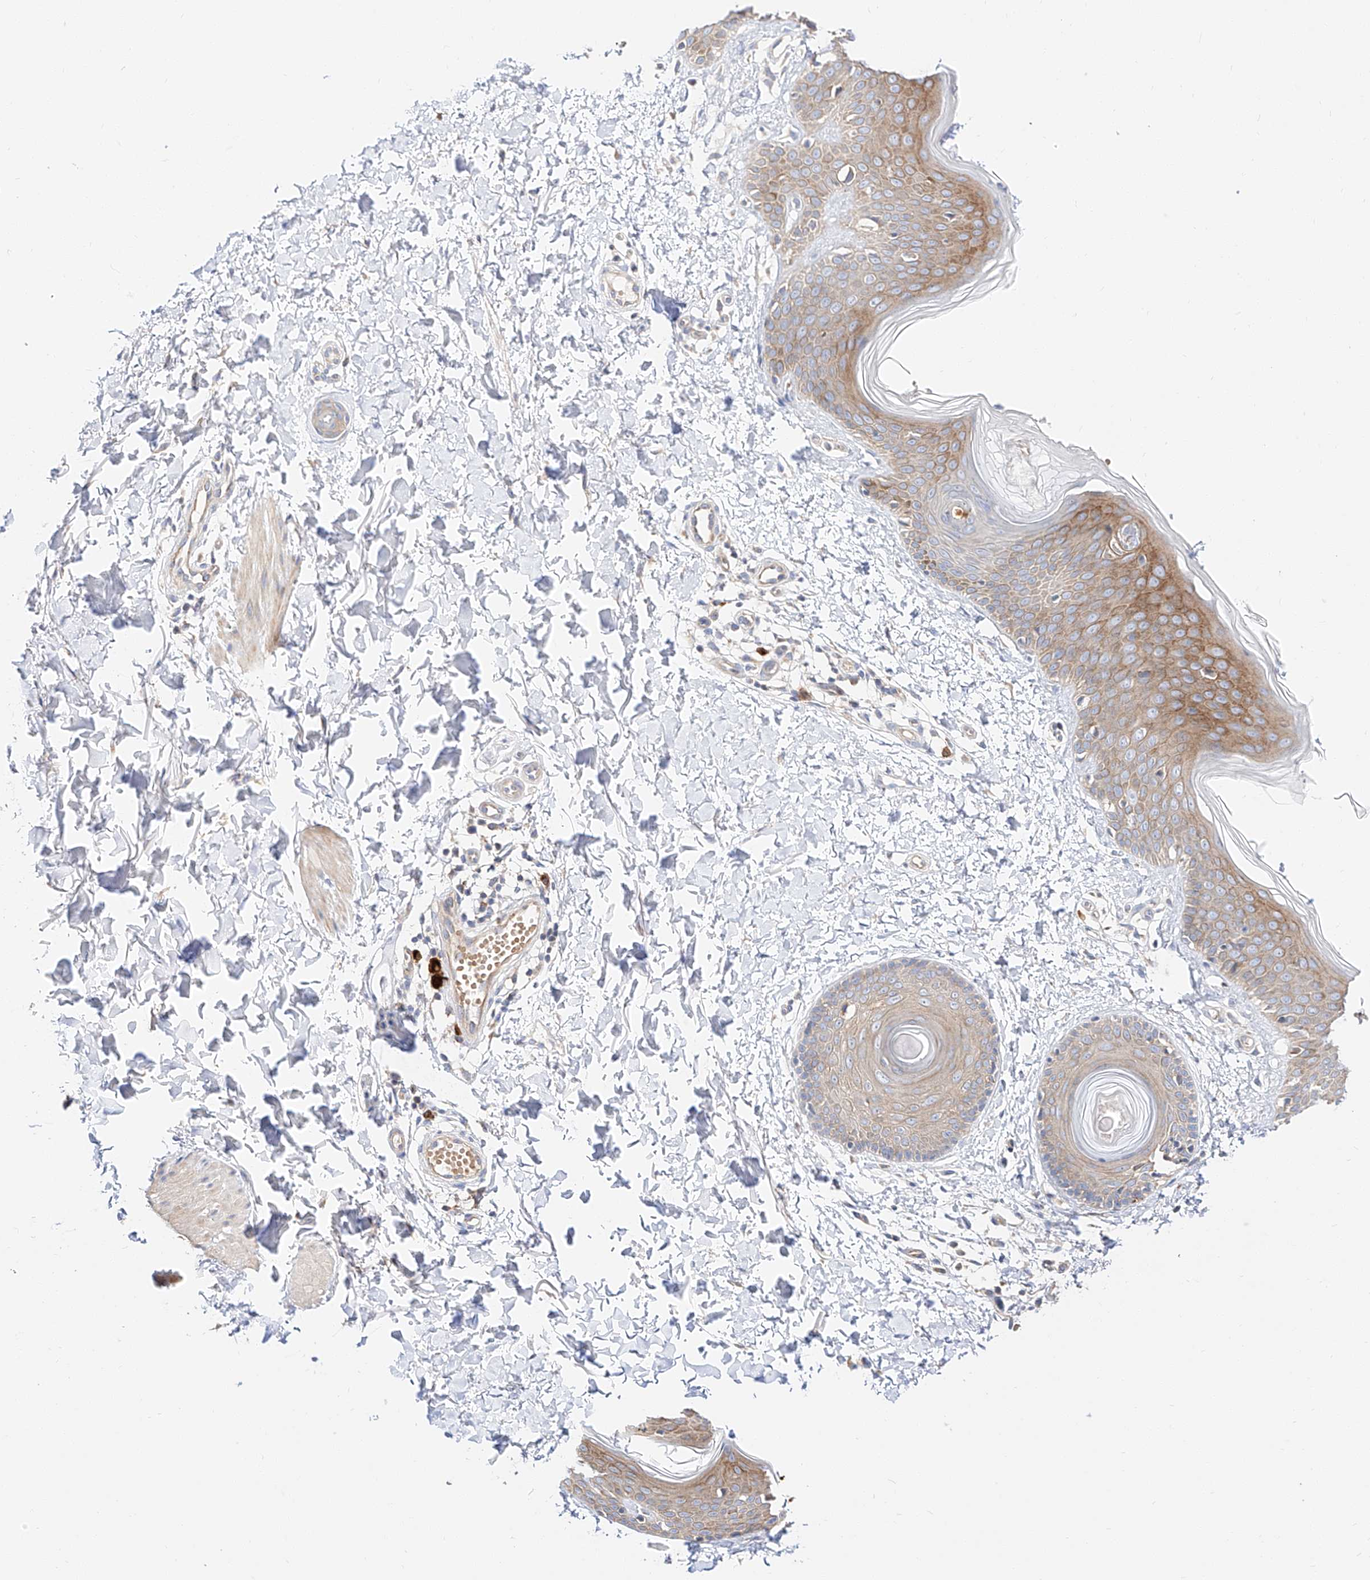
{"staining": {"intensity": "negative", "quantity": "none", "location": "none"}, "tissue": "skin", "cell_type": "Fibroblasts", "image_type": "normal", "snomed": [{"axis": "morphology", "description": "Normal tissue, NOS"}, {"axis": "topography", "description": "Skin"}], "caption": "An image of human skin is negative for staining in fibroblasts. (DAB (3,3'-diaminobenzidine) IHC, high magnification).", "gene": "GLMN", "patient": {"sex": "male", "age": 37}}